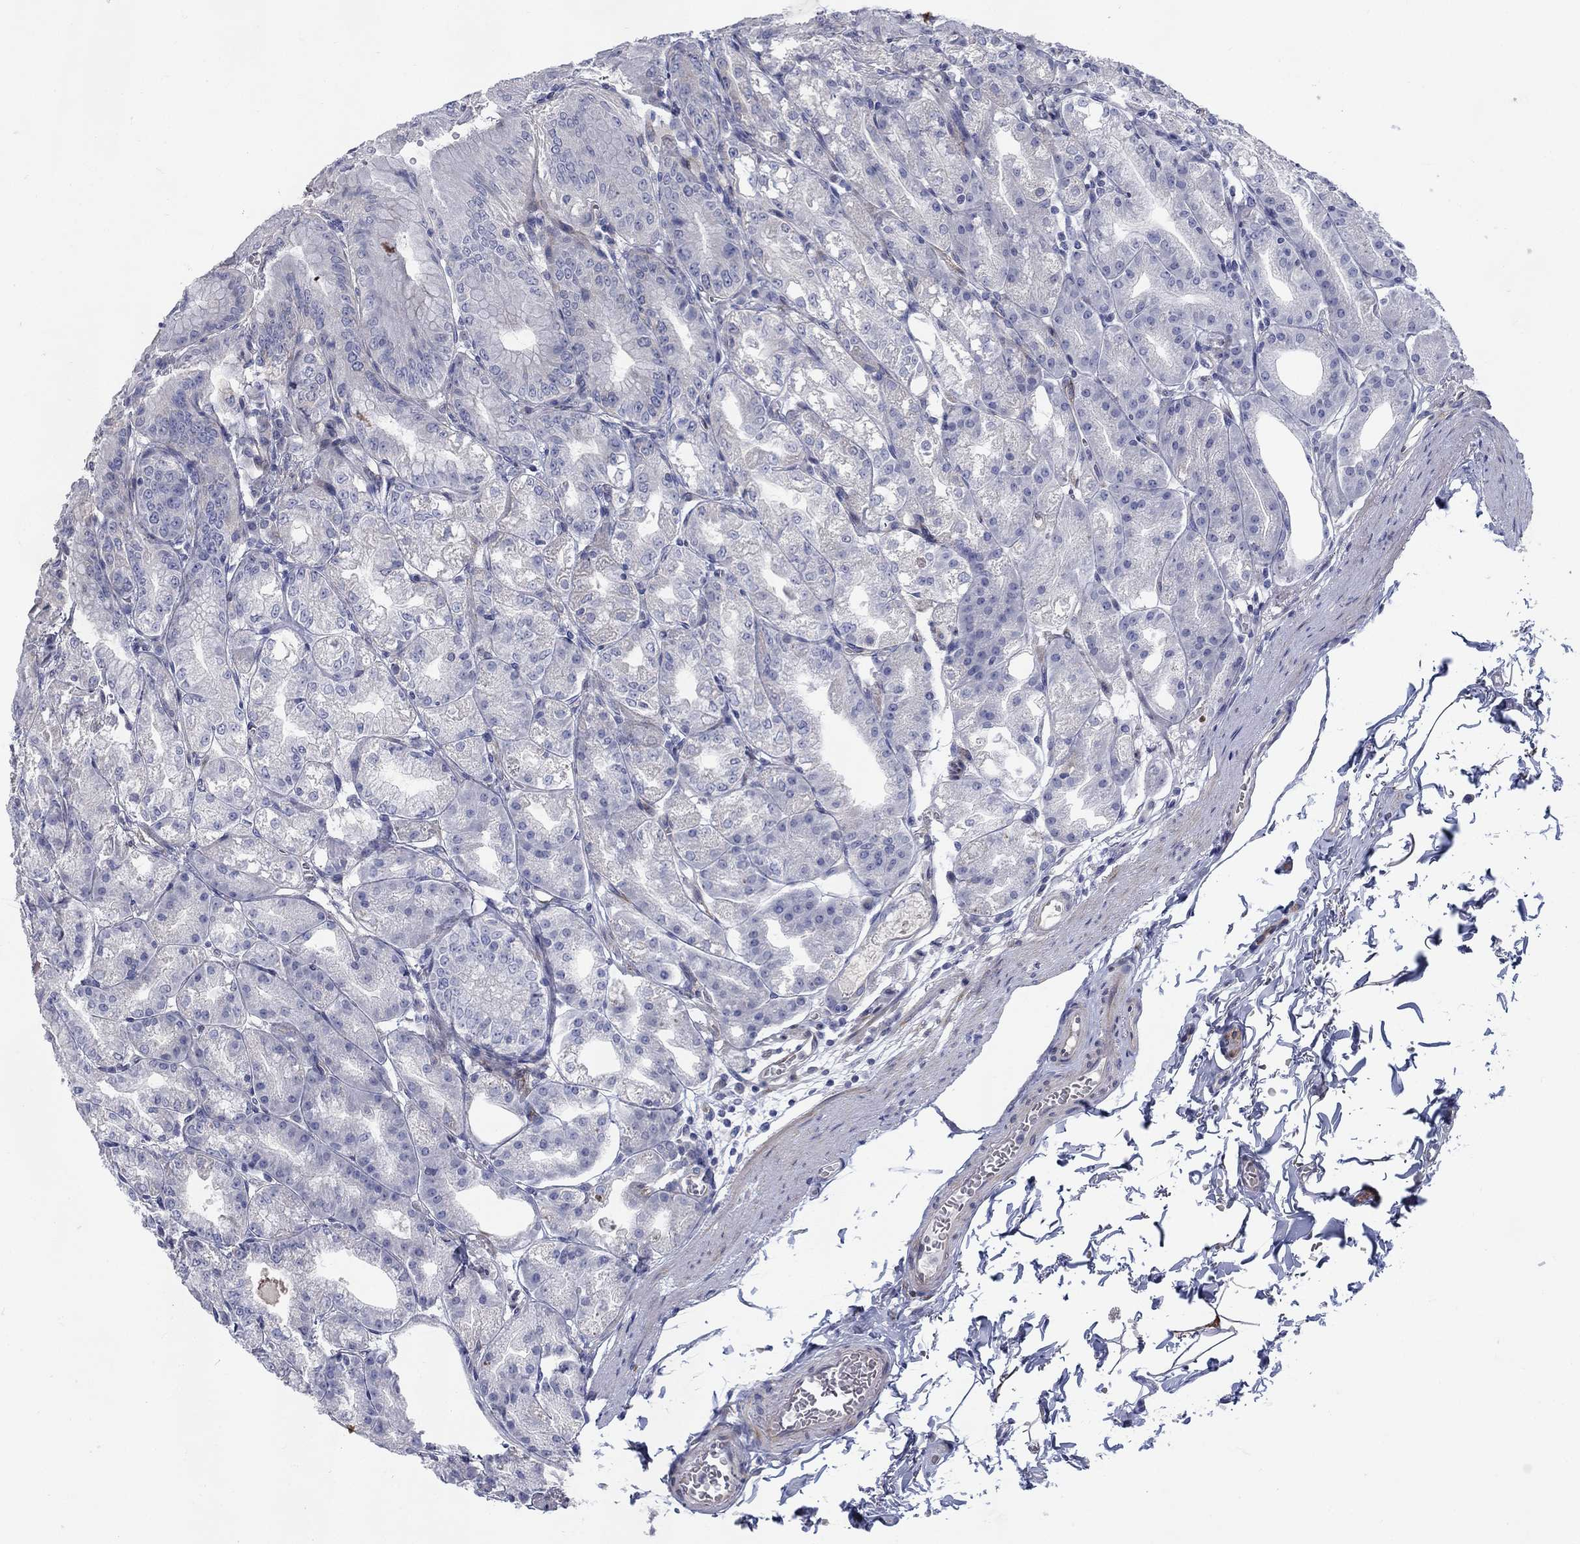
{"staining": {"intensity": "moderate", "quantity": "<25%", "location": "cytoplasmic/membranous"}, "tissue": "stomach", "cell_type": "Glandular cells", "image_type": "normal", "snomed": [{"axis": "morphology", "description": "Normal tissue, NOS"}, {"axis": "topography", "description": "Stomach"}], "caption": "Protein staining demonstrates moderate cytoplasmic/membranous positivity in about <25% of glandular cells in normal stomach. The staining was performed using DAB (3,3'-diaminobenzidine), with brown indicating positive protein expression. Nuclei are stained blue with hematoxylin.", "gene": "FXR1", "patient": {"sex": "male", "age": 71}}